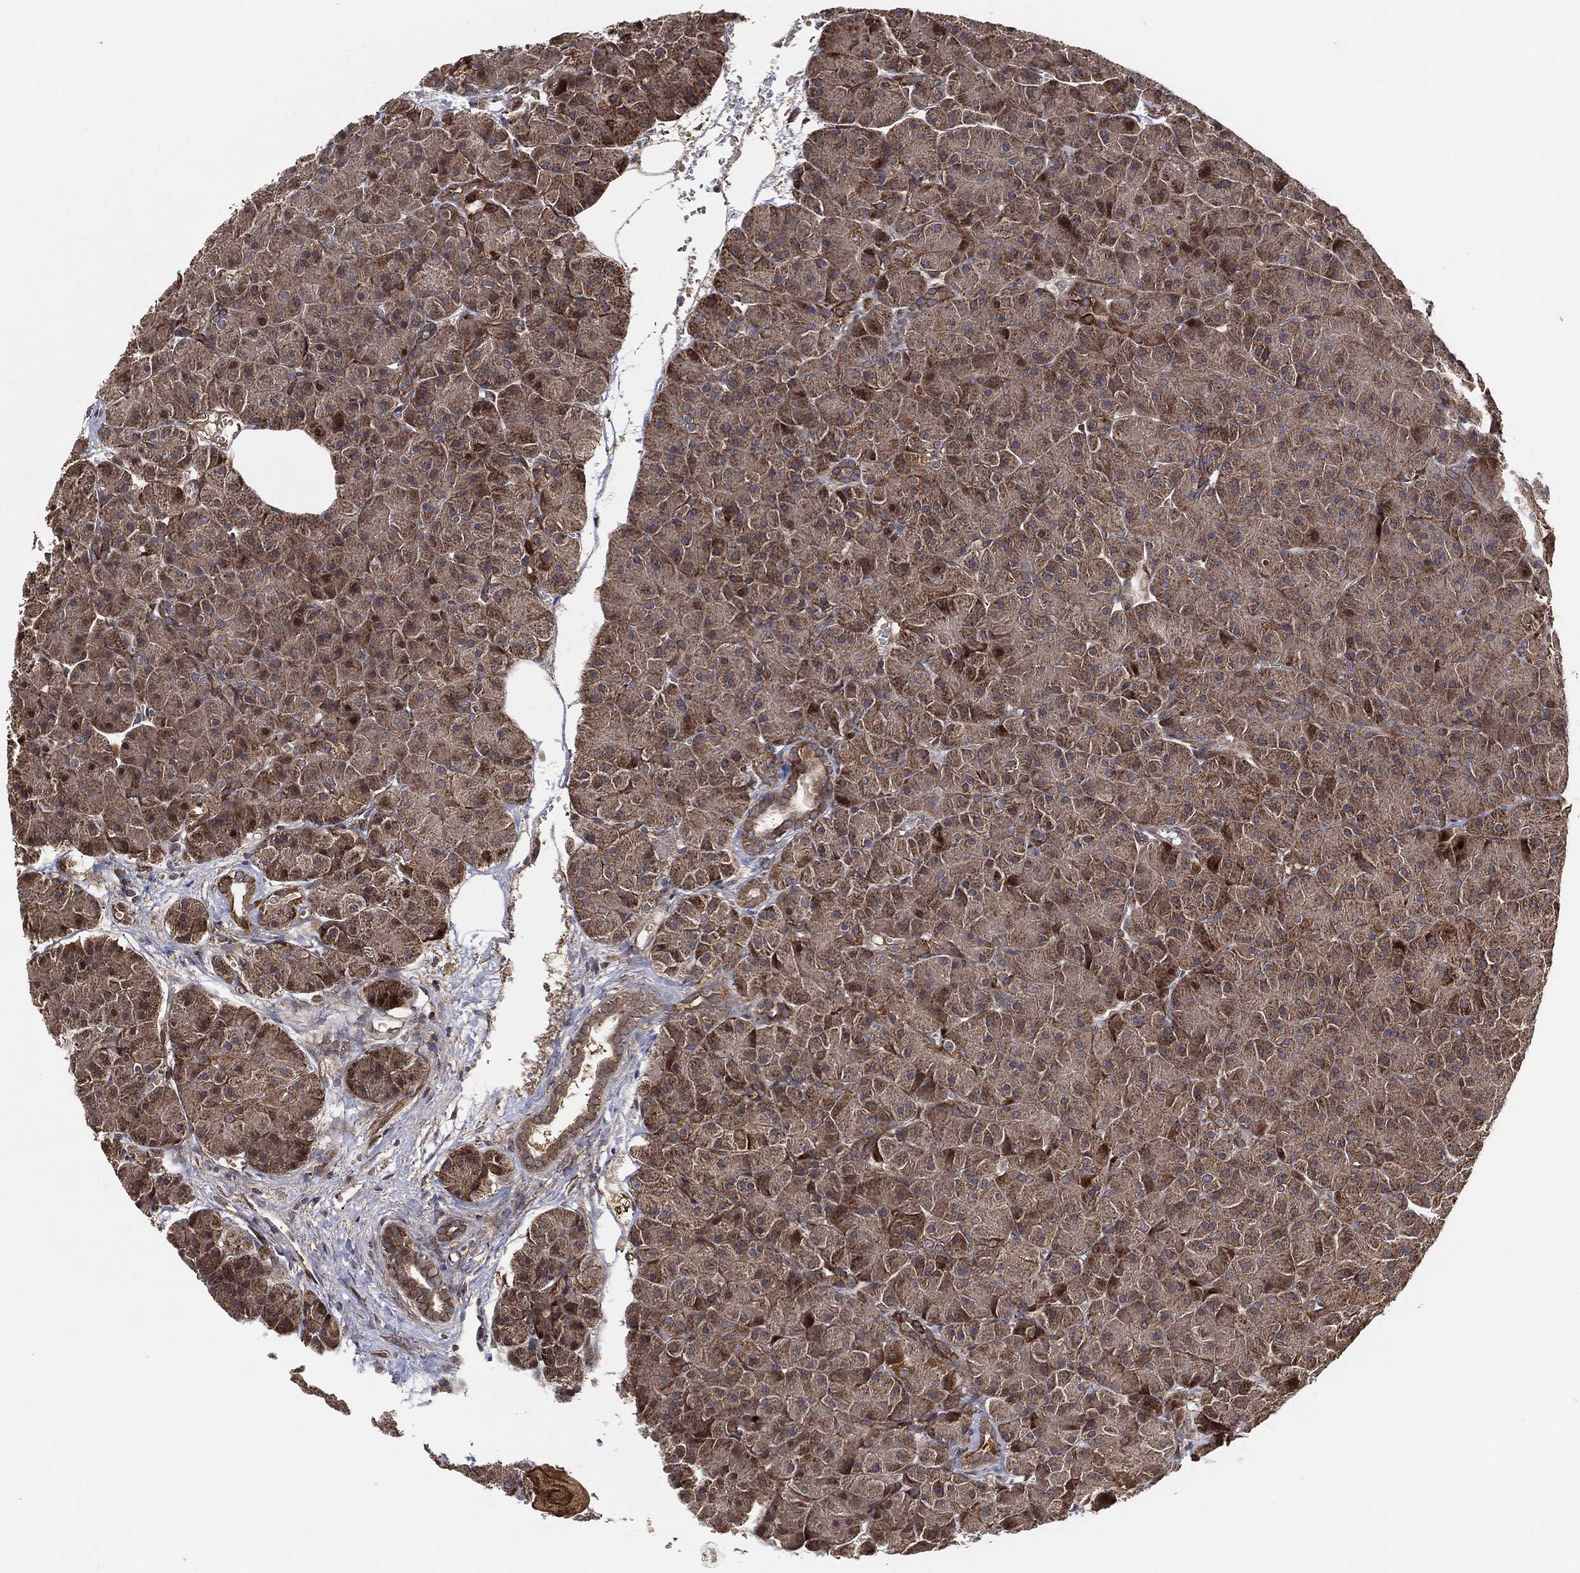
{"staining": {"intensity": "strong", "quantity": "25%-75%", "location": "cytoplasmic/membranous"}, "tissue": "pancreas", "cell_type": "Exocrine glandular cells", "image_type": "normal", "snomed": [{"axis": "morphology", "description": "Normal tissue, NOS"}, {"axis": "topography", "description": "Pancreas"}], "caption": "Immunohistochemical staining of normal pancreas exhibits high levels of strong cytoplasmic/membranous expression in approximately 25%-75% of exocrine glandular cells. The staining was performed using DAB (3,3'-diaminobenzidine) to visualize the protein expression in brown, while the nuclei were stained in blue with hematoxylin (Magnification: 20x).", "gene": "BCAR1", "patient": {"sex": "male", "age": 61}}